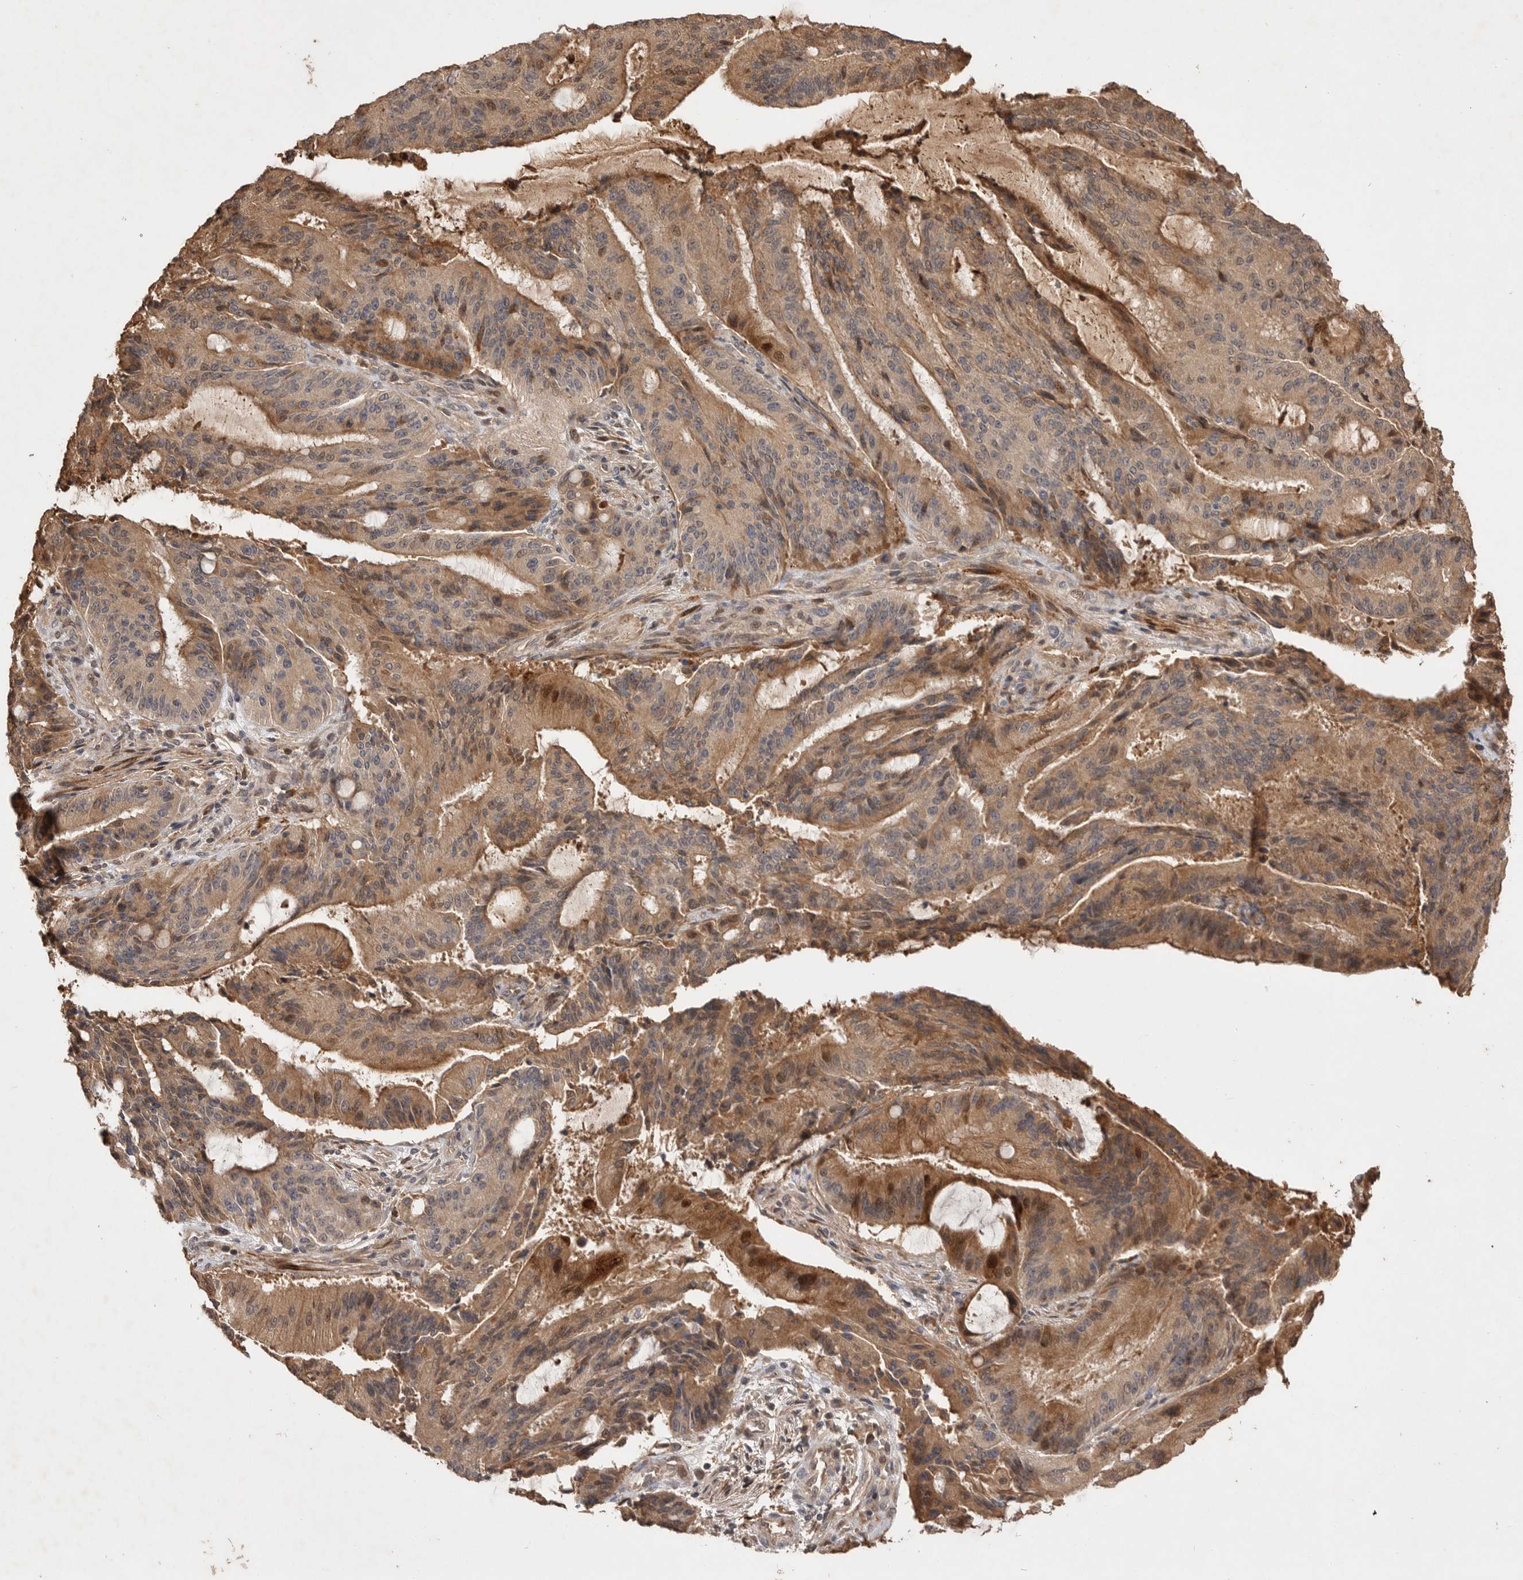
{"staining": {"intensity": "moderate", "quantity": ">75%", "location": "cytoplasmic/membranous"}, "tissue": "liver cancer", "cell_type": "Tumor cells", "image_type": "cancer", "snomed": [{"axis": "morphology", "description": "Normal tissue, NOS"}, {"axis": "morphology", "description": "Cholangiocarcinoma"}, {"axis": "topography", "description": "Liver"}, {"axis": "topography", "description": "Peripheral nerve tissue"}], "caption": "Immunohistochemical staining of cholangiocarcinoma (liver) exhibits medium levels of moderate cytoplasmic/membranous expression in about >75% of tumor cells.", "gene": "VN1R4", "patient": {"sex": "female", "age": 73}}